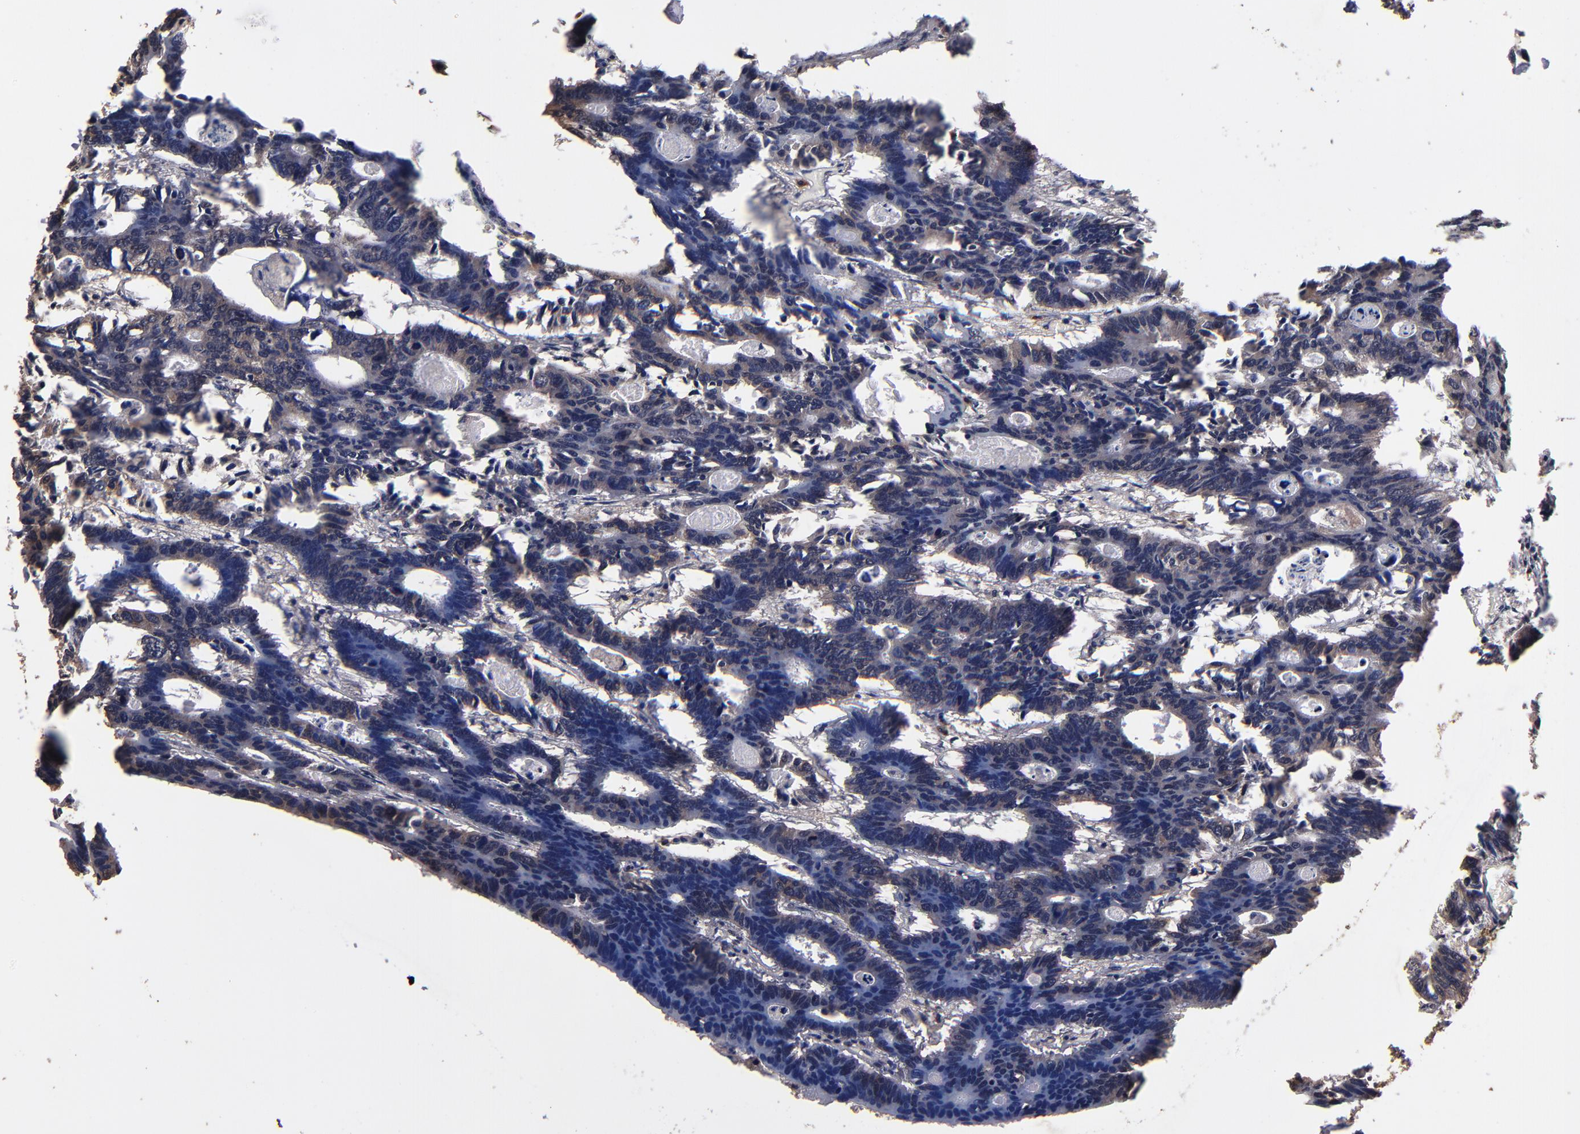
{"staining": {"intensity": "negative", "quantity": "none", "location": "none"}, "tissue": "colorectal cancer", "cell_type": "Tumor cells", "image_type": "cancer", "snomed": [{"axis": "morphology", "description": "Adenocarcinoma, NOS"}, {"axis": "topography", "description": "Colon"}], "caption": "This is an immunohistochemistry (IHC) image of colorectal cancer (adenocarcinoma). There is no positivity in tumor cells.", "gene": "NFE2L2", "patient": {"sex": "female", "age": 55}}